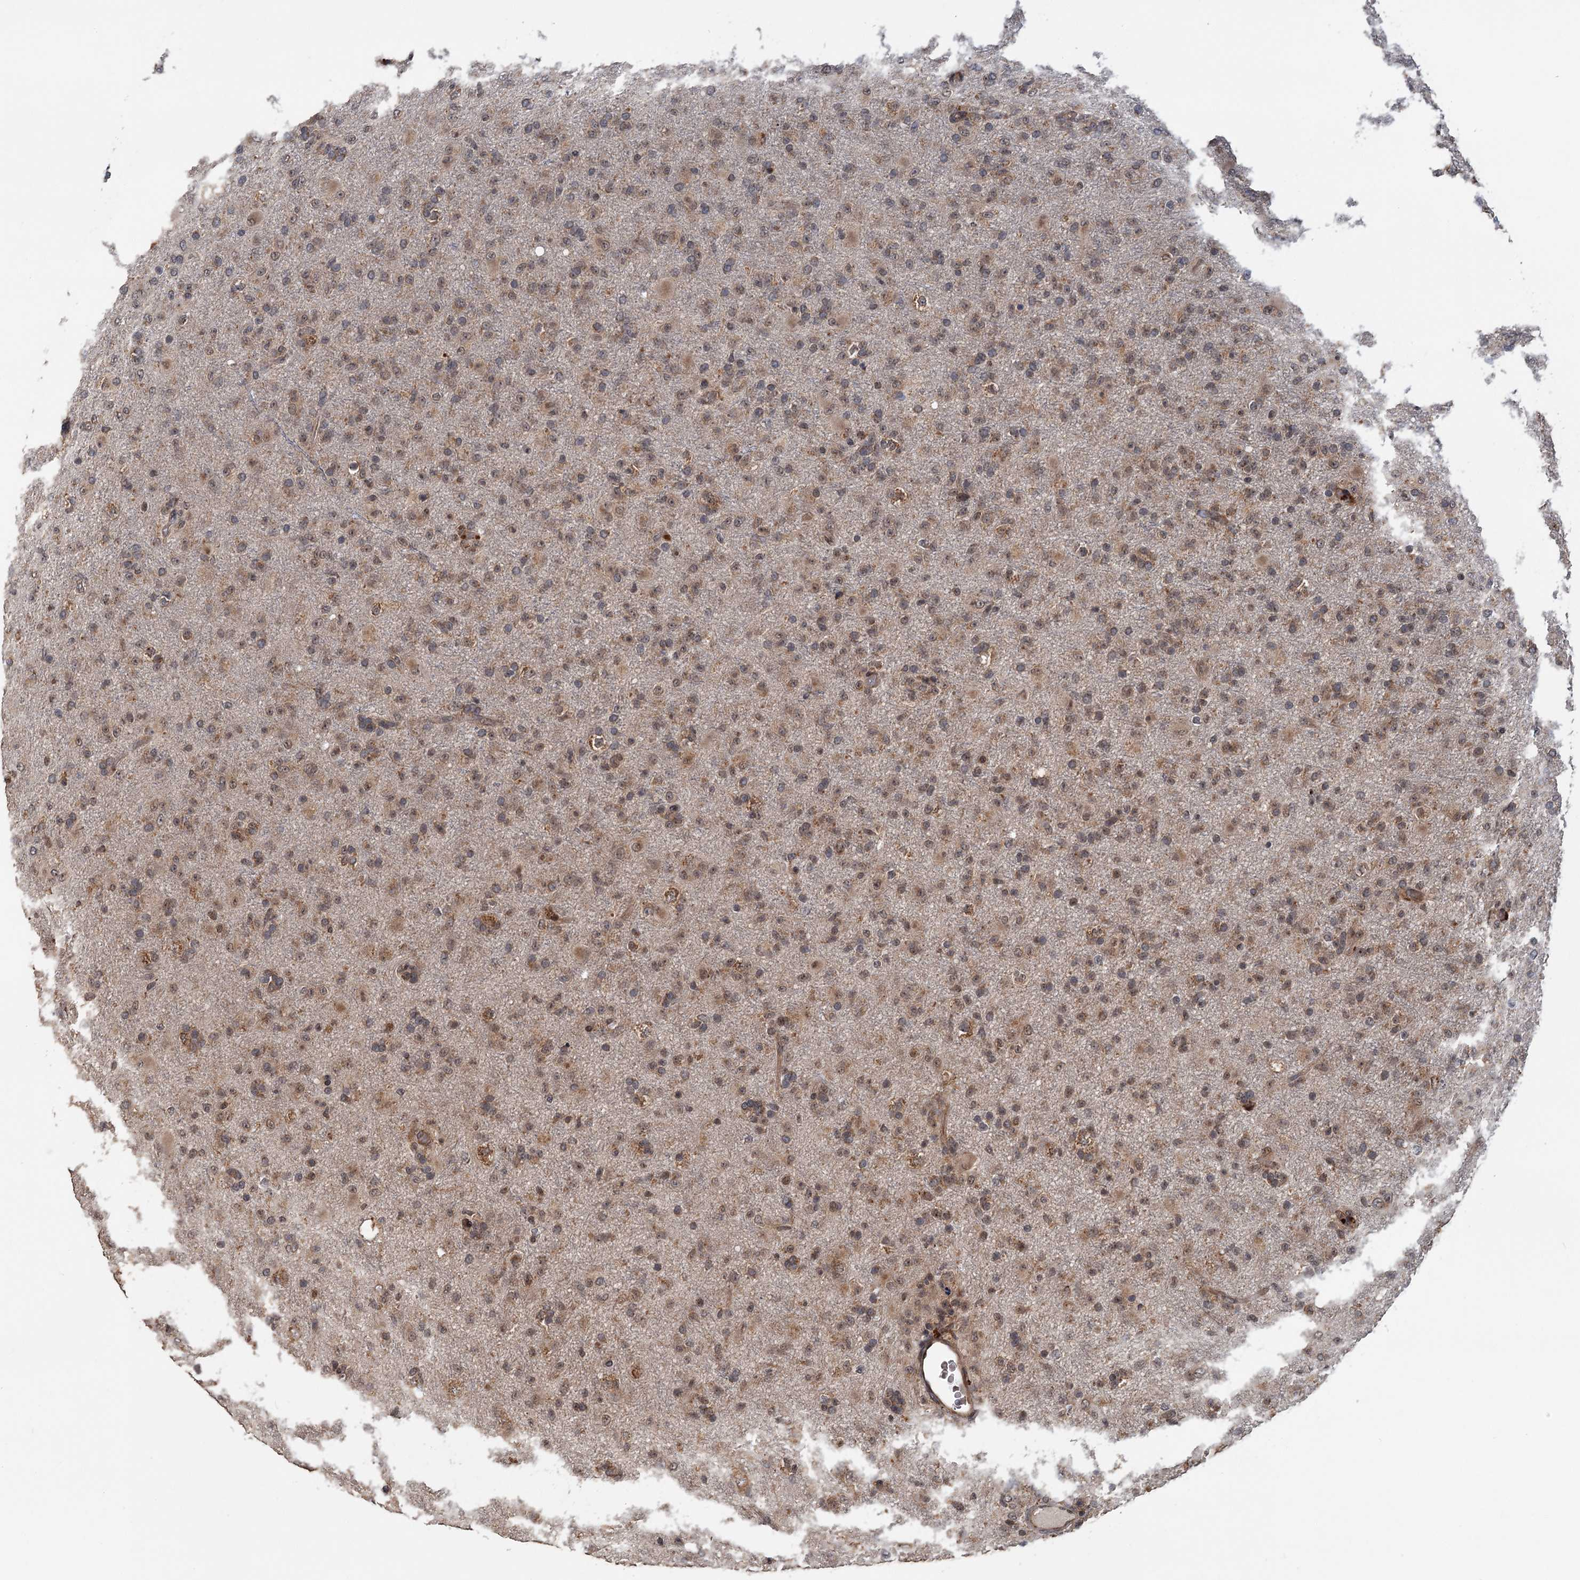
{"staining": {"intensity": "weak", "quantity": ">75%", "location": "cytoplasmic/membranous,nuclear"}, "tissue": "glioma", "cell_type": "Tumor cells", "image_type": "cancer", "snomed": [{"axis": "morphology", "description": "Glioma, malignant, Low grade"}, {"axis": "topography", "description": "Brain"}], "caption": "Weak cytoplasmic/membranous and nuclear protein positivity is seen in about >75% of tumor cells in malignant low-grade glioma.", "gene": "KANSL2", "patient": {"sex": "male", "age": 65}}